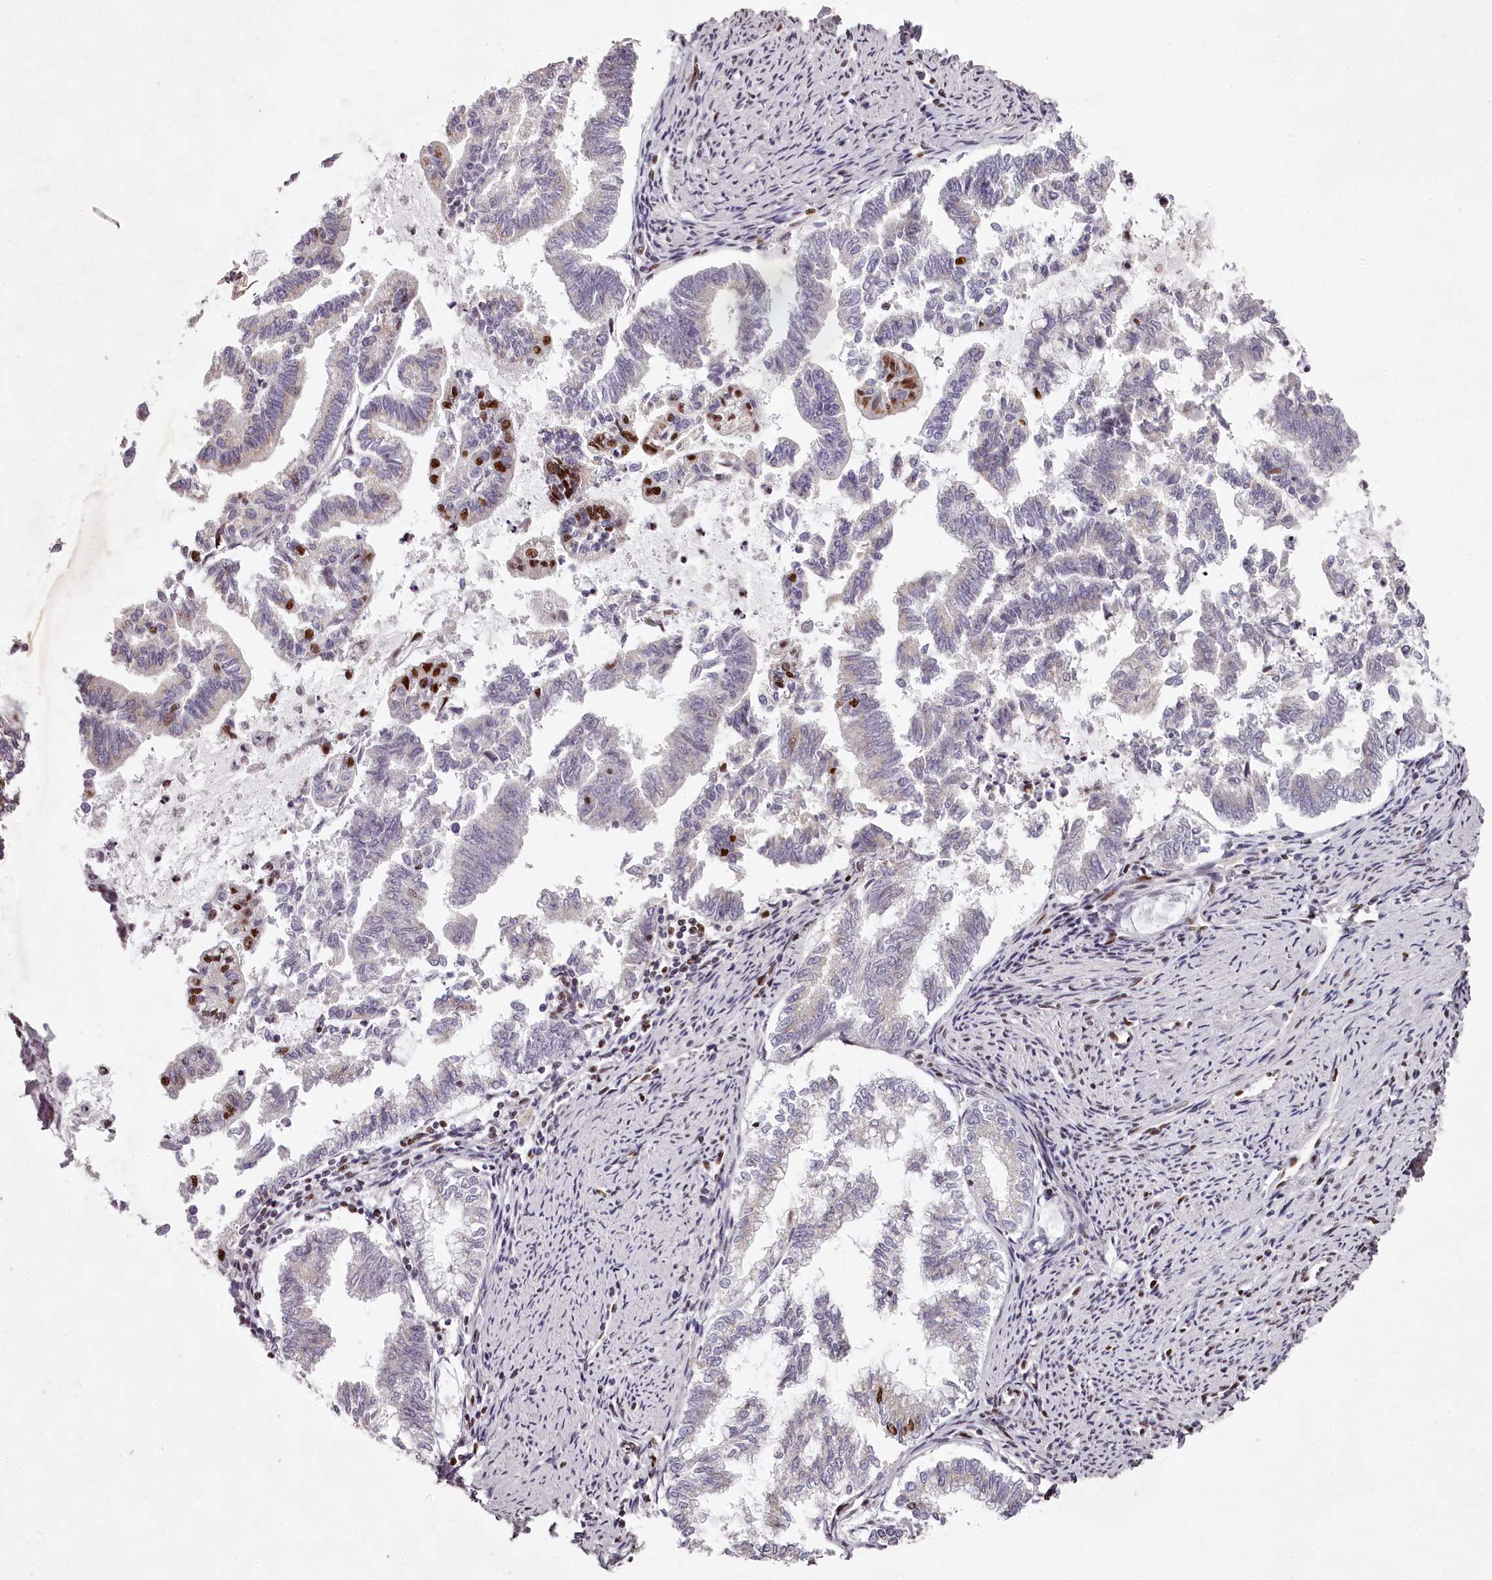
{"staining": {"intensity": "strong", "quantity": "25%-75%", "location": "nuclear"}, "tissue": "endometrial cancer", "cell_type": "Tumor cells", "image_type": "cancer", "snomed": [{"axis": "morphology", "description": "Adenocarcinoma, NOS"}, {"axis": "topography", "description": "Endometrium"}], "caption": "Immunohistochemistry (IHC) histopathology image of neoplastic tissue: human endometrial cancer stained using immunohistochemistry exhibits high levels of strong protein expression localized specifically in the nuclear of tumor cells, appearing as a nuclear brown color.", "gene": "PSPC1", "patient": {"sex": "female", "age": 79}}